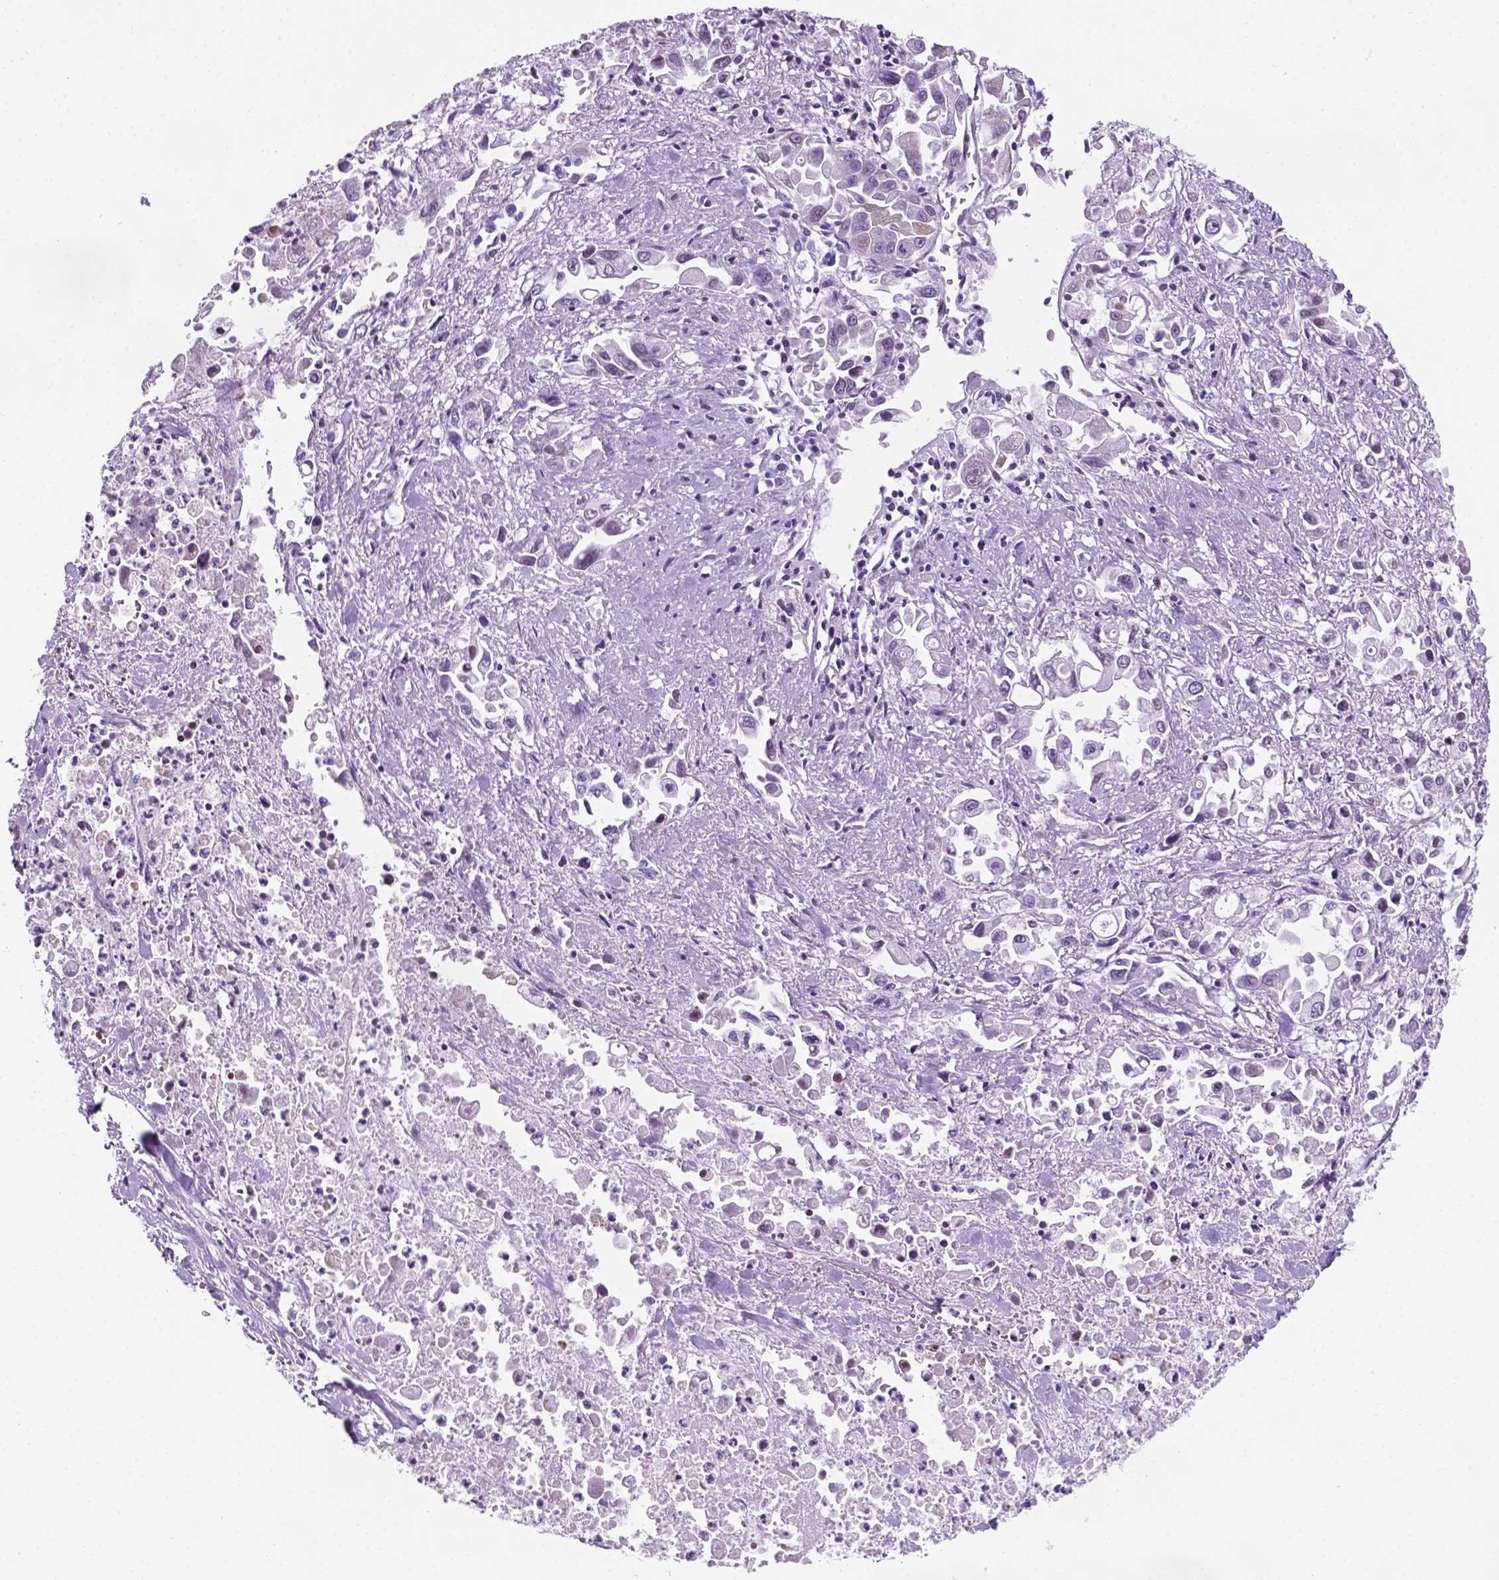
{"staining": {"intensity": "negative", "quantity": "none", "location": "none"}, "tissue": "pancreatic cancer", "cell_type": "Tumor cells", "image_type": "cancer", "snomed": [{"axis": "morphology", "description": "Adenocarcinoma, NOS"}, {"axis": "topography", "description": "Pancreas"}], "caption": "A histopathology image of adenocarcinoma (pancreatic) stained for a protein shows no brown staining in tumor cells. (Brightfield microscopy of DAB immunohistochemistry (IHC) at high magnification).", "gene": "C17orf107", "patient": {"sex": "female", "age": 83}}